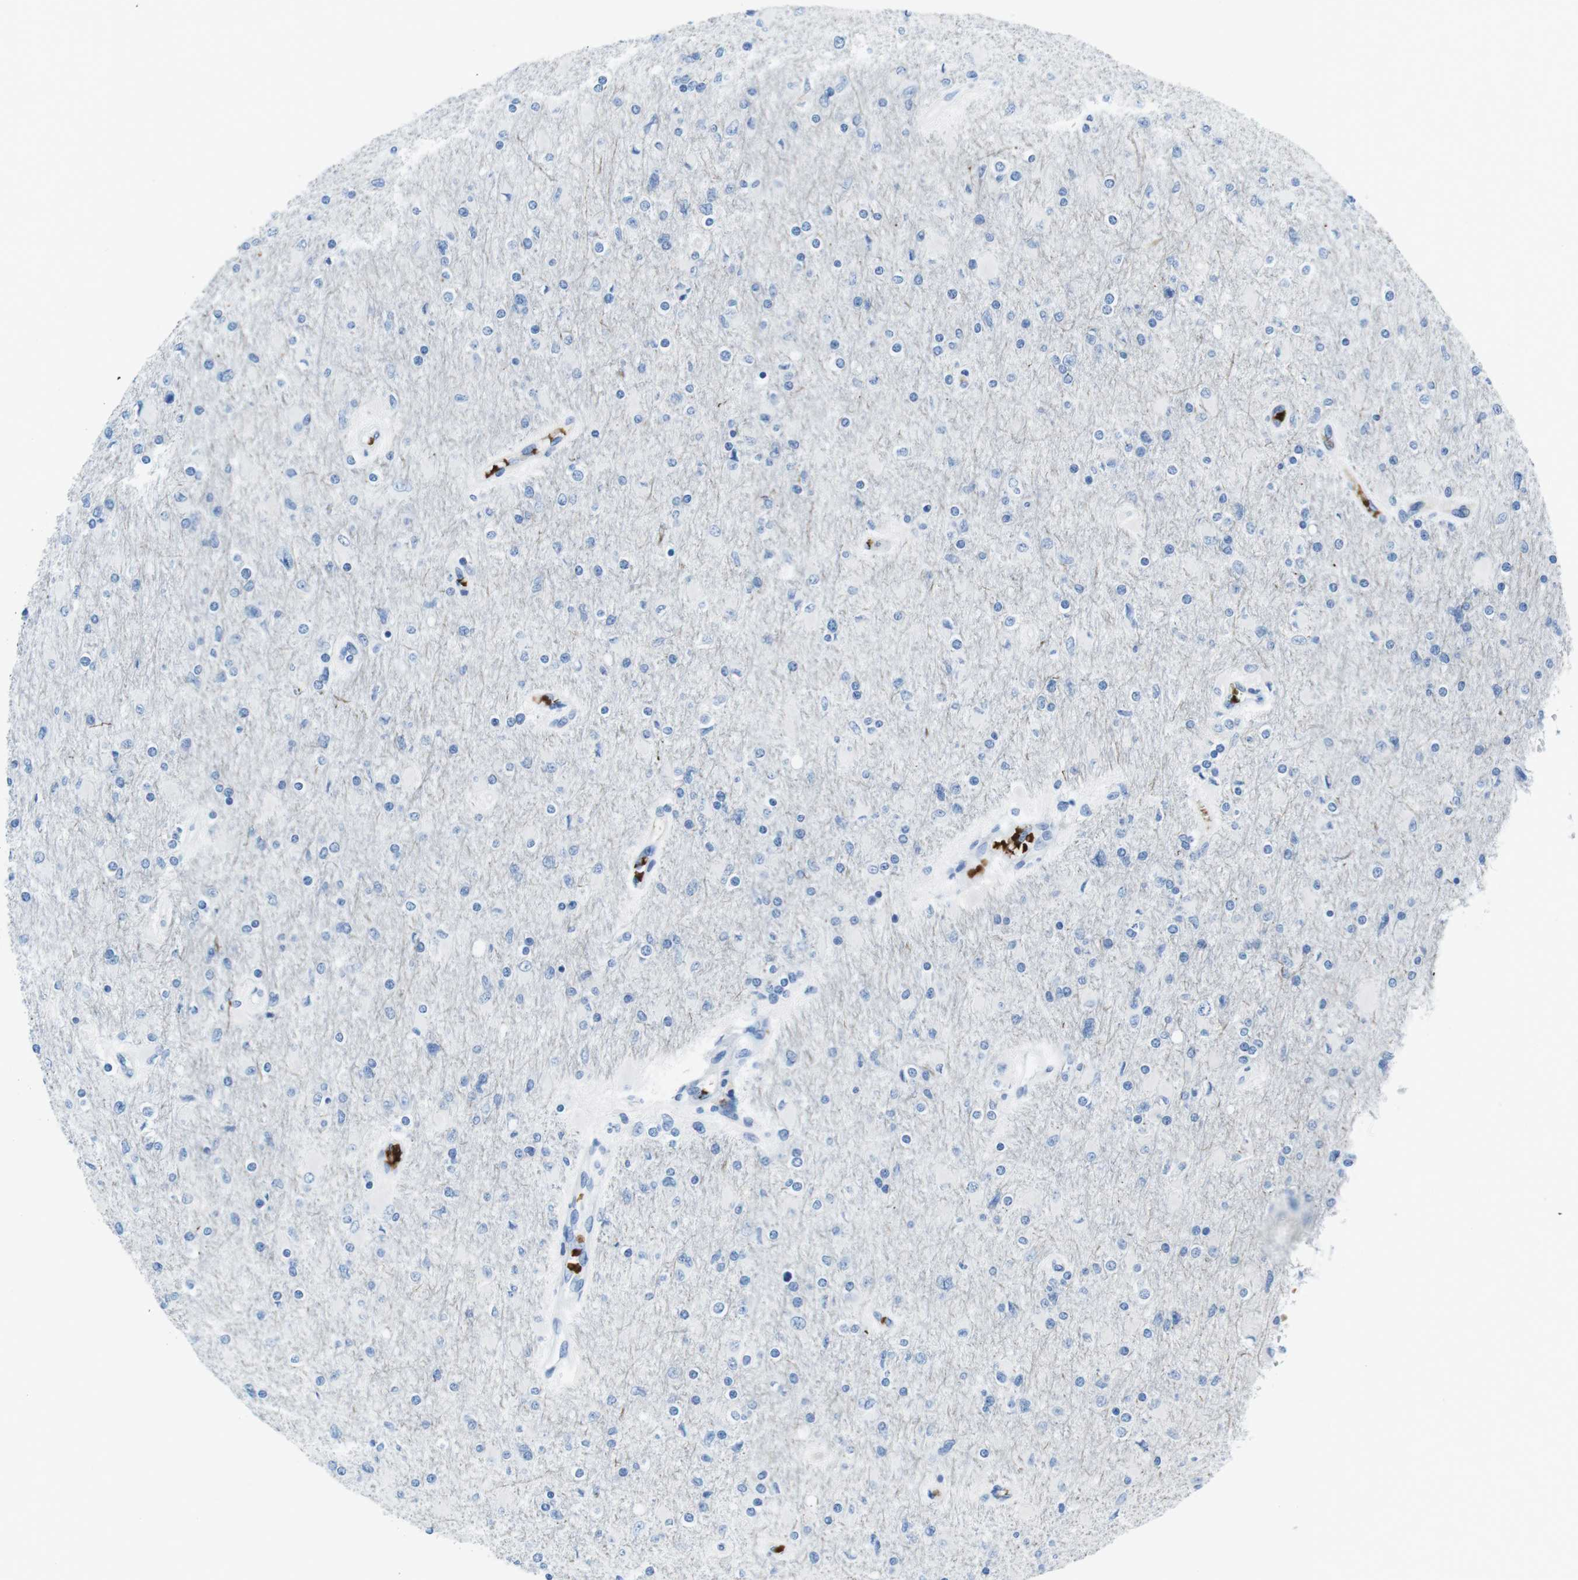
{"staining": {"intensity": "negative", "quantity": "none", "location": "none"}, "tissue": "glioma", "cell_type": "Tumor cells", "image_type": "cancer", "snomed": [{"axis": "morphology", "description": "Glioma, malignant, High grade"}, {"axis": "topography", "description": "Cerebral cortex"}], "caption": "An image of malignant glioma (high-grade) stained for a protein exhibits no brown staining in tumor cells.", "gene": "TFAP2C", "patient": {"sex": "female", "age": 36}}